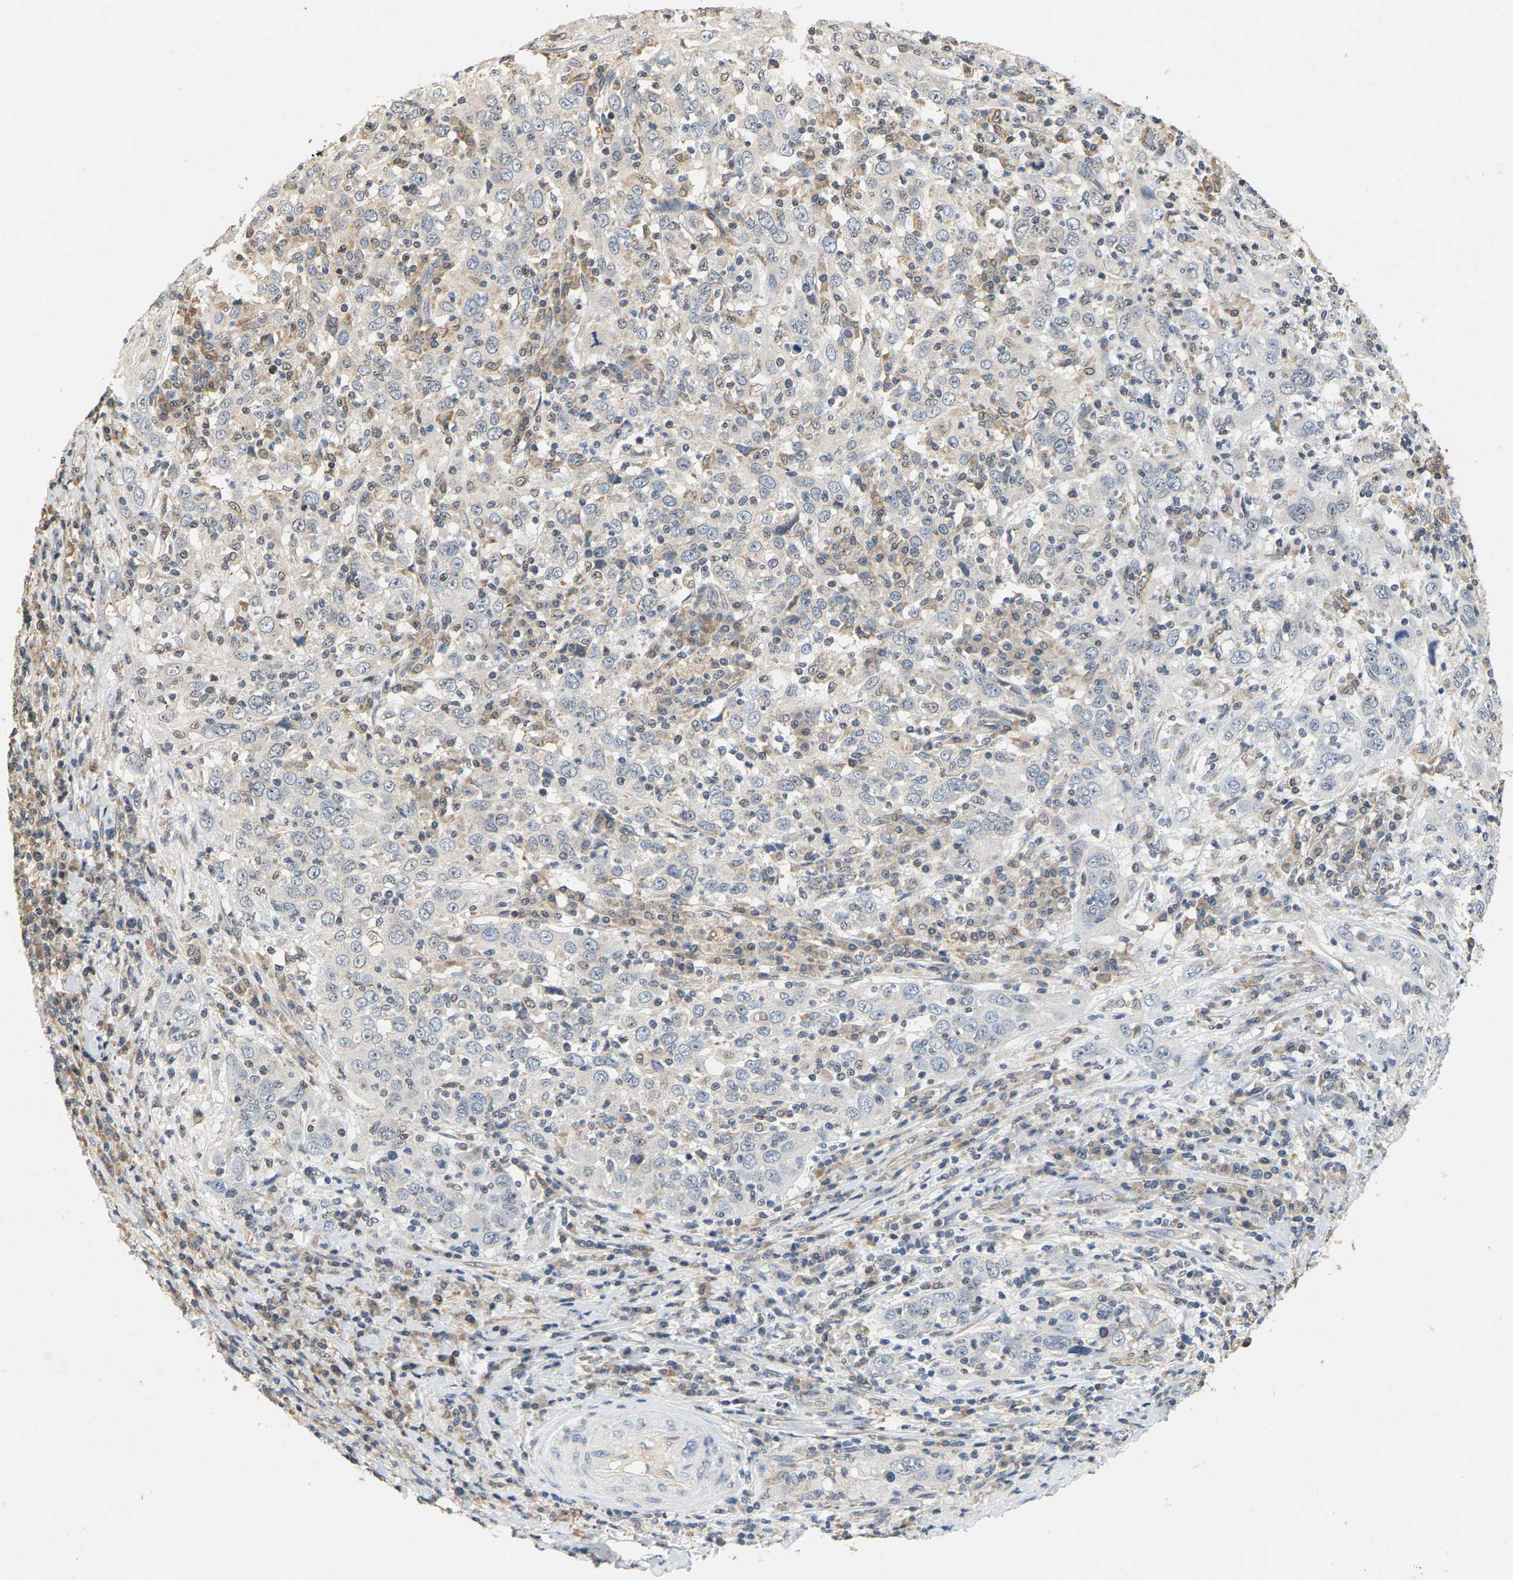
{"staining": {"intensity": "negative", "quantity": "none", "location": "none"}, "tissue": "cervical cancer", "cell_type": "Tumor cells", "image_type": "cancer", "snomed": [{"axis": "morphology", "description": "Squamous cell carcinoma, NOS"}, {"axis": "topography", "description": "Cervix"}], "caption": "An immunohistochemistry (IHC) image of cervical cancer is shown. There is no staining in tumor cells of cervical cancer.", "gene": "CIDEC", "patient": {"sex": "female", "age": 46}}